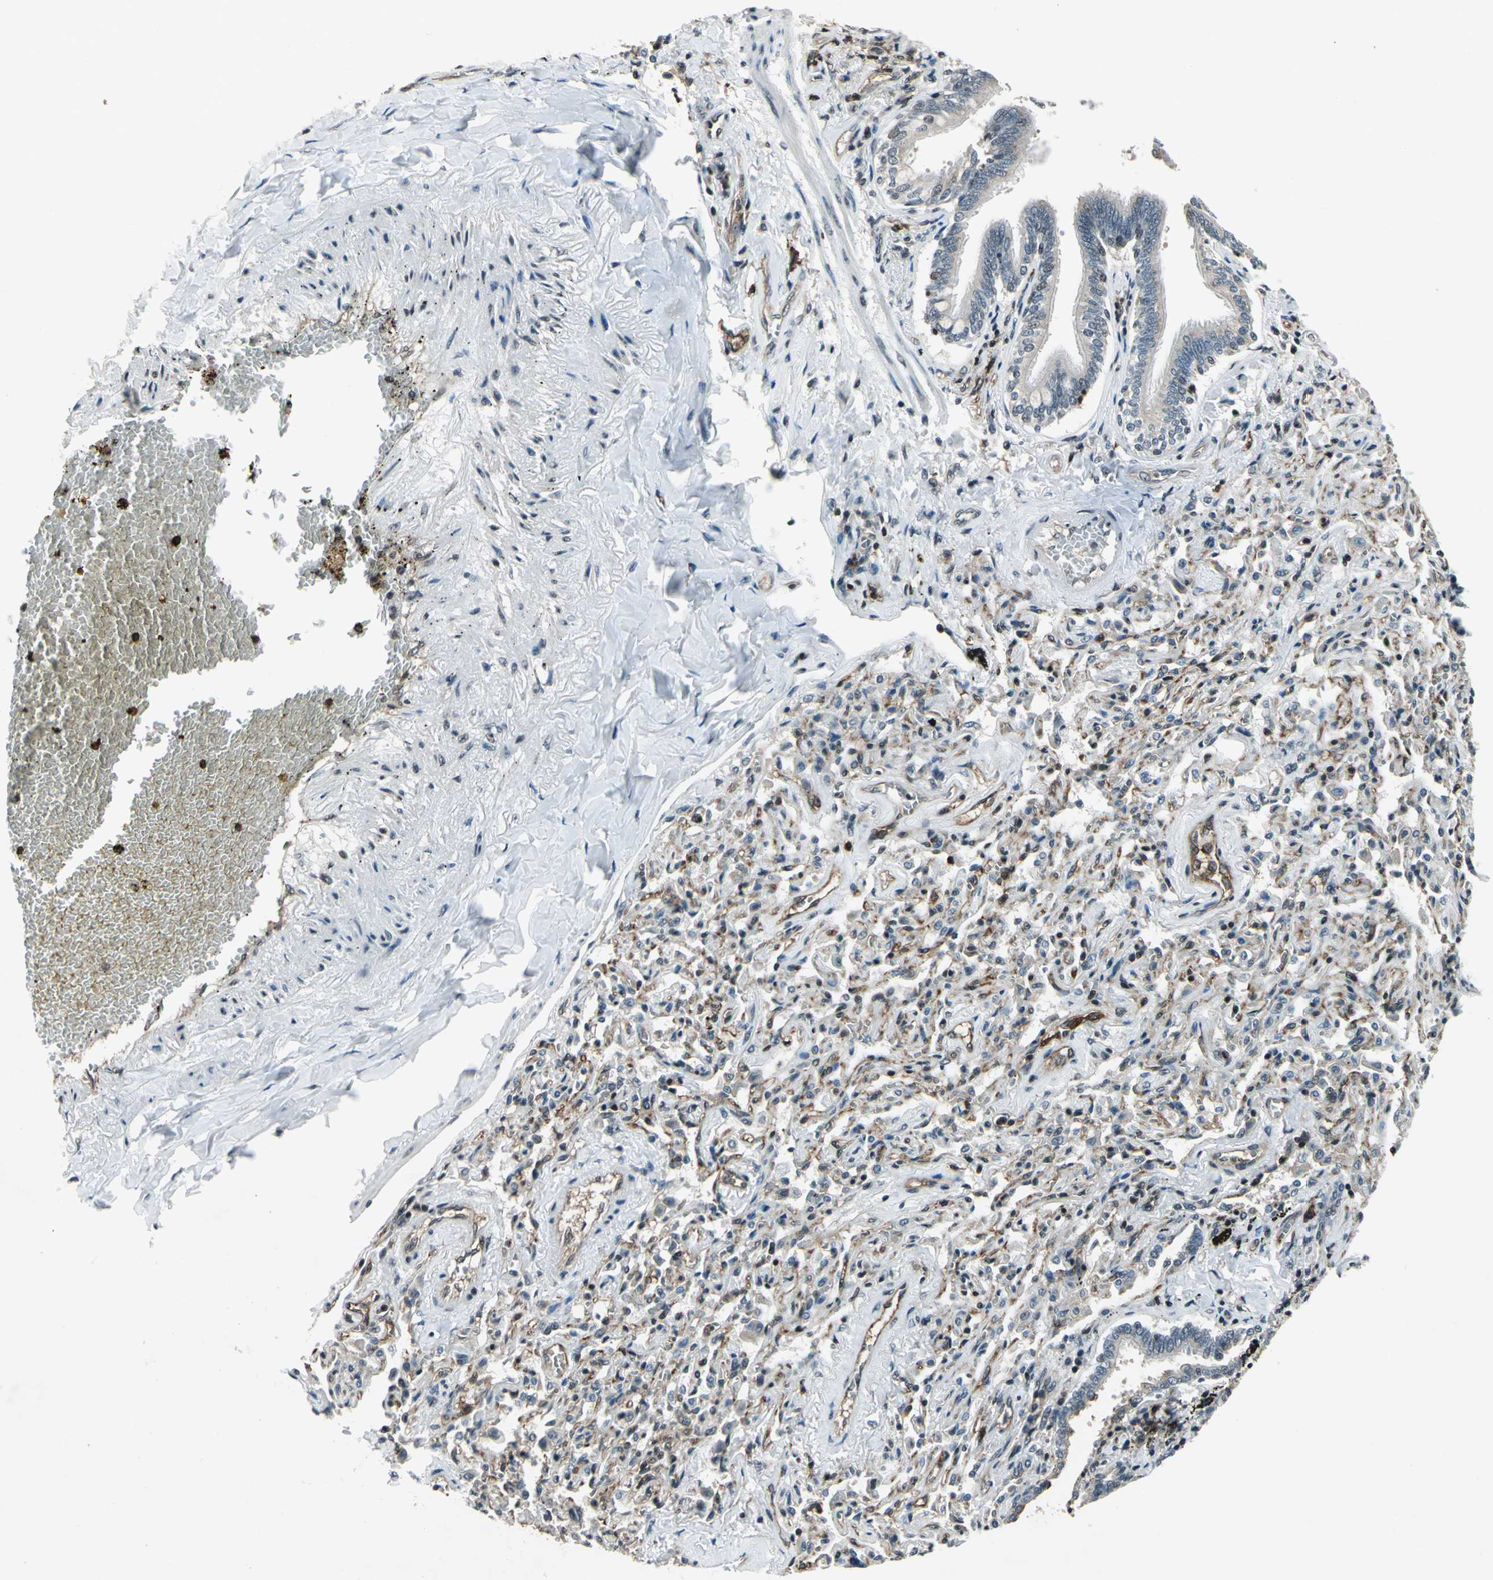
{"staining": {"intensity": "moderate", "quantity": ">75%", "location": "cytoplasmic/membranous,nuclear"}, "tissue": "bronchus", "cell_type": "Respiratory epithelial cells", "image_type": "normal", "snomed": [{"axis": "morphology", "description": "Normal tissue, NOS"}, {"axis": "topography", "description": "Lung"}], "caption": "High-power microscopy captured an IHC image of benign bronchus, revealing moderate cytoplasmic/membranous,nuclear expression in approximately >75% of respiratory epithelial cells. (DAB (3,3'-diaminobenzidine) IHC, brown staining for protein, blue staining for nuclei).", "gene": "NR2C2", "patient": {"sex": "male", "age": 64}}